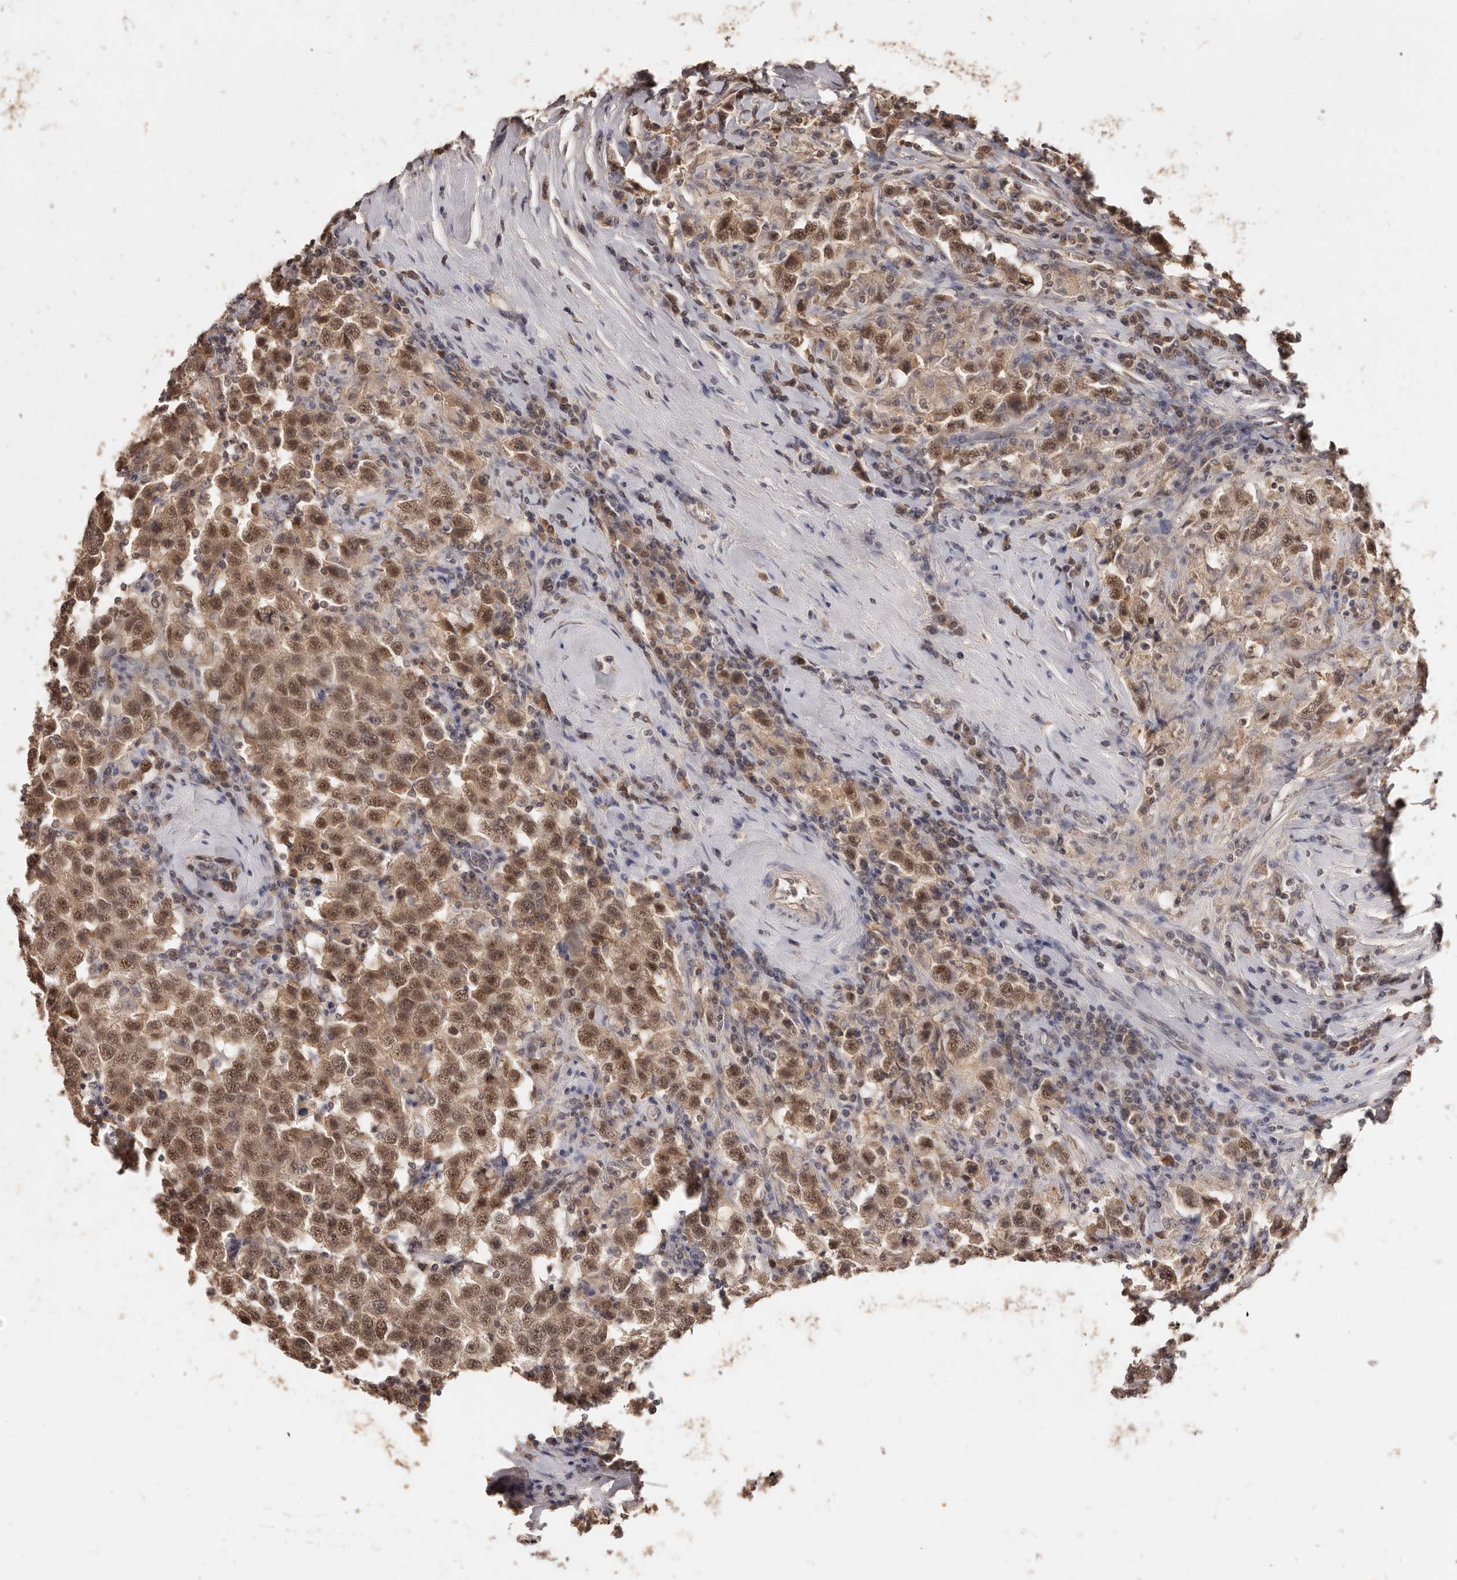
{"staining": {"intensity": "moderate", "quantity": ">75%", "location": "cytoplasmic/membranous,nuclear"}, "tissue": "testis cancer", "cell_type": "Tumor cells", "image_type": "cancer", "snomed": [{"axis": "morphology", "description": "Seminoma, NOS"}, {"axis": "topography", "description": "Testis"}], "caption": "Immunohistochemistry (IHC) staining of testis cancer (seminoma), which shows medium levels of moderate cytoplasmic/membranous and nuclear positivity in about >75% of tumor cells indicating moderate cytoplasmic/membranous and nuclear protein positivity. The staining was performed using DAB (3,3'-diaminobenzidine) (brown) for protein detection and nuclei were counterstained in hematoxylin (blue).", "gene": "TSPAN13", "patient": {"sex": "male", "age": 41}}